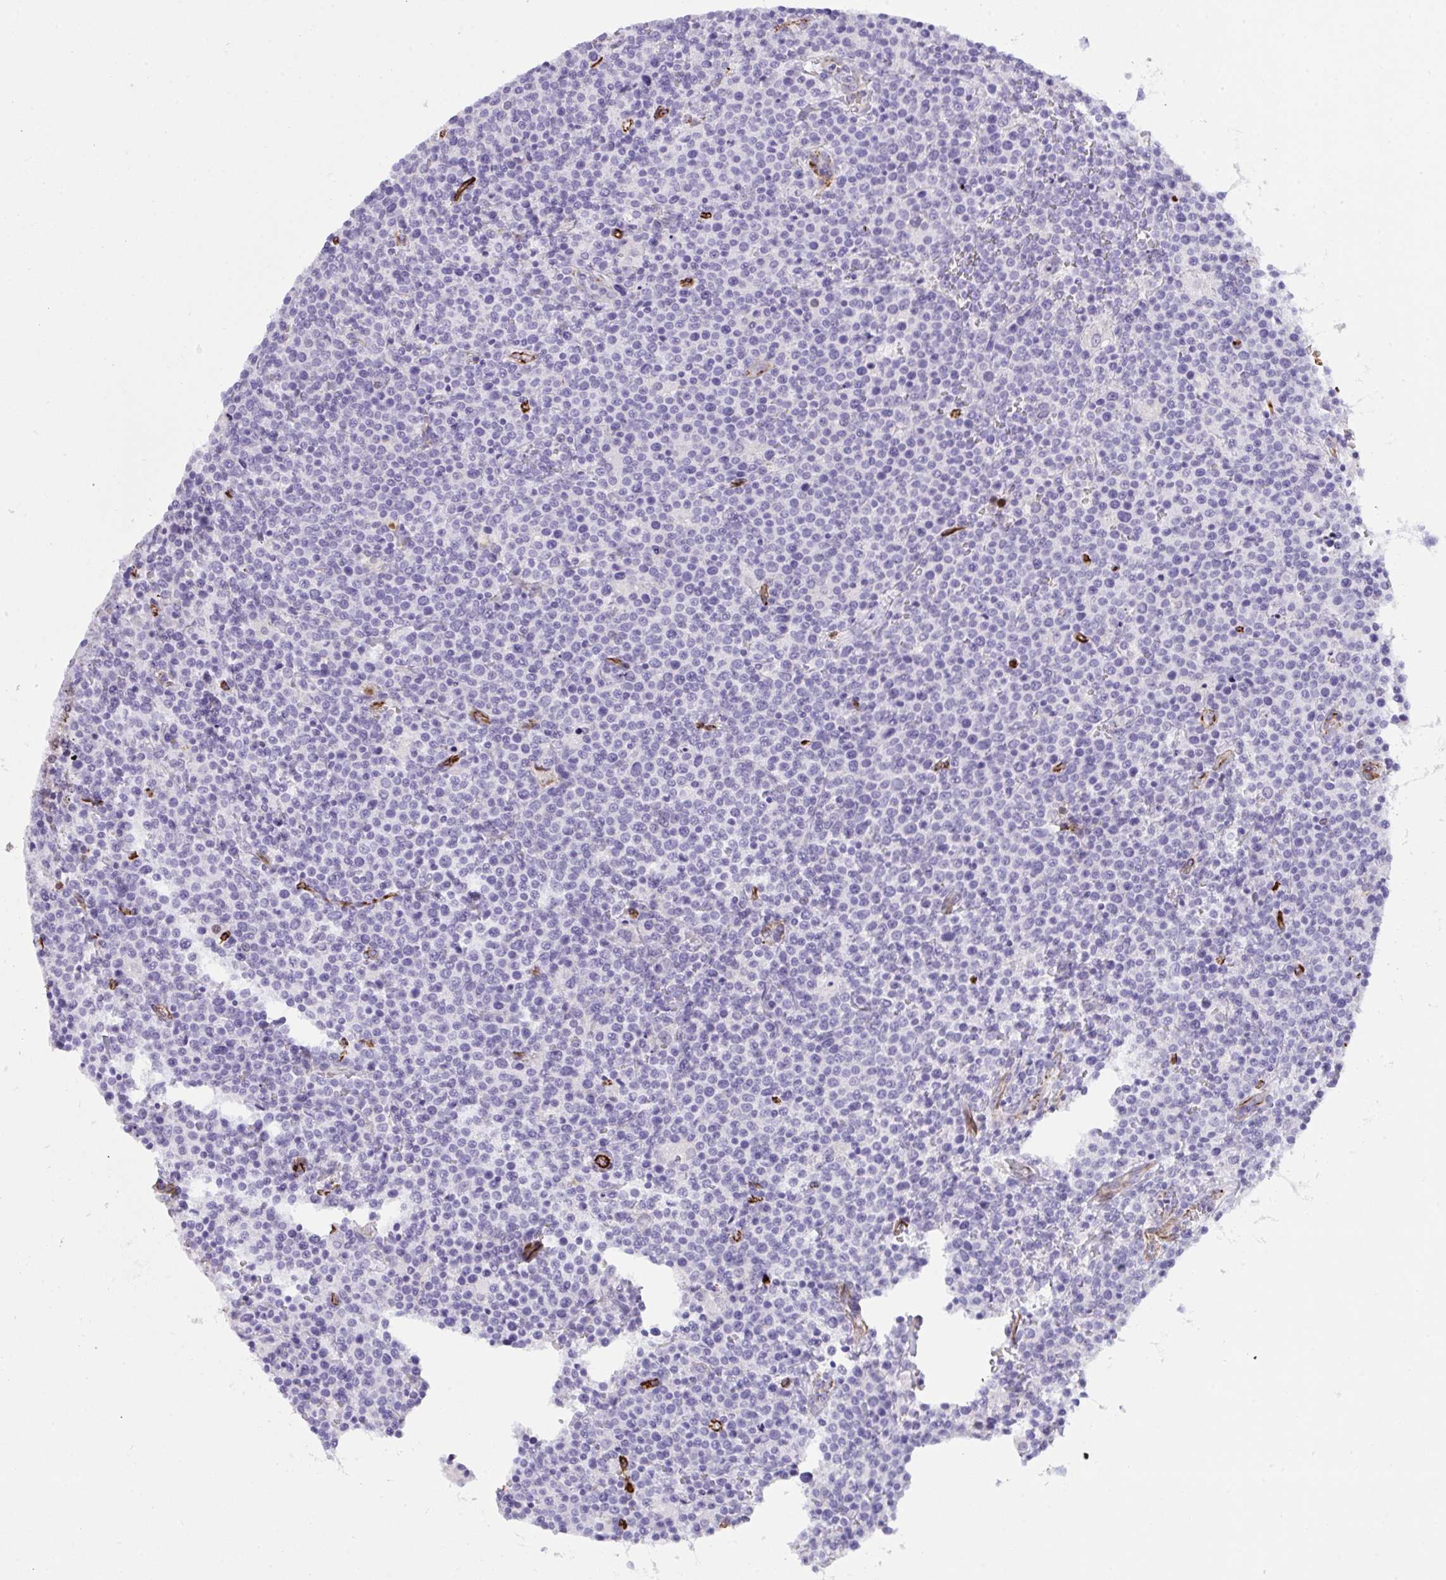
{"staining": {"intensity": "negative", "quantity": "none", "location": "none"}, "tissue": "lymphoma", "cell_type": "Tumor cells", "image_type": "cancer", "snomed": [{"axis": "morphology", "description": "Malignant lymphoma, non-Hodgkin's type, High grade"}, {"axis": "topography", "description": "Lymph node"}], "caption": "Immunohistochemical staining of malignant lymphoma, non-Hodgkin's type (high-grade) reveals no significant staining in tumor cells.", "gene": "SLC35B1", "patient": {"sex": "male", "age": 61}}